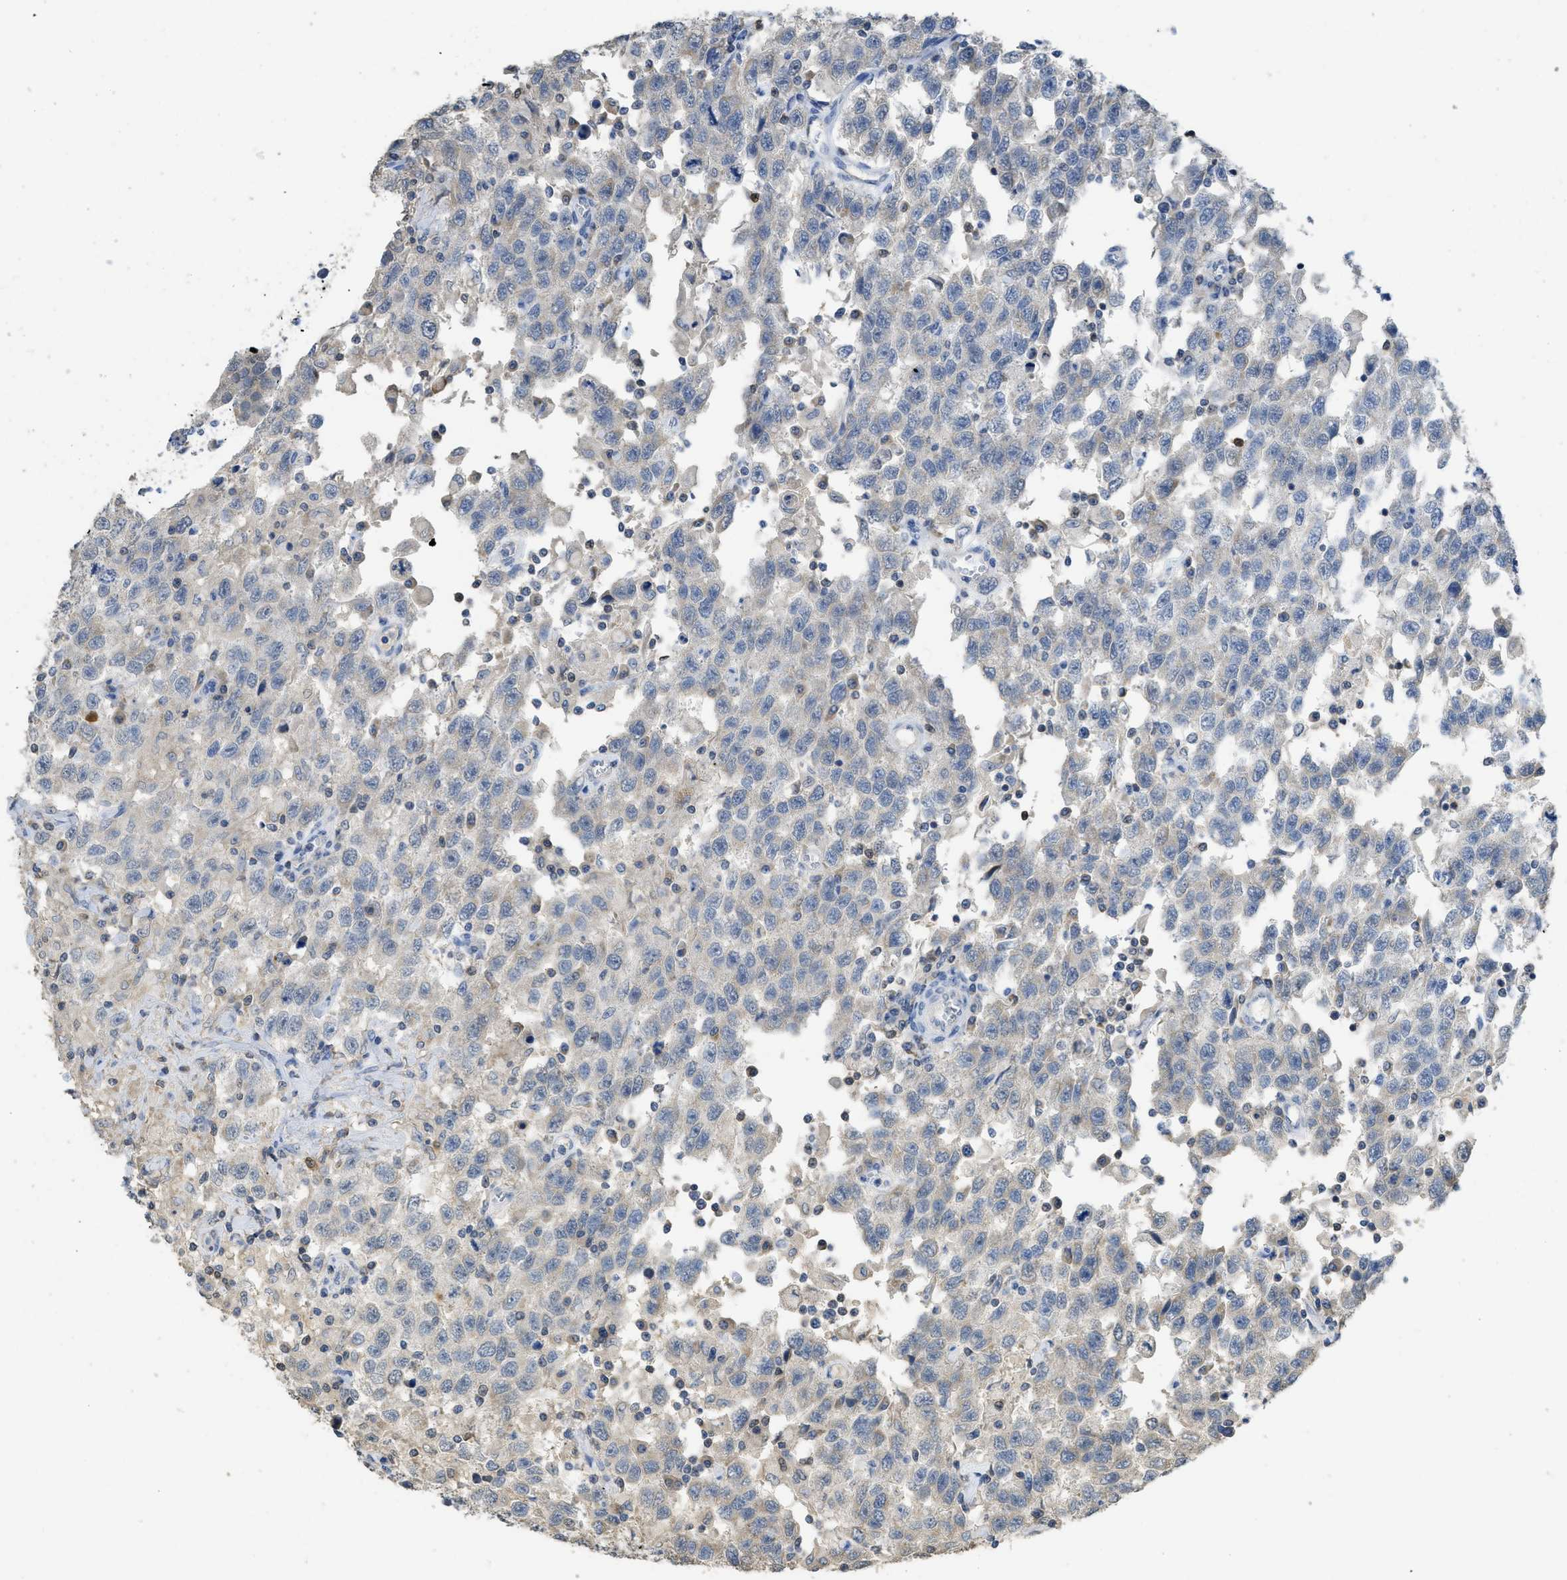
{"staining": {"intensity": "negative", "quantity": "none", "location": "none"}, "tissue": "testis cancer", "cell_type": "Tumor cells", "image_type": "cancer", "snomed": [{"axis": "morphology", "description": "Seminoma, NOS"}, {"axis": "topography", "description": "Testis"}], "caption": "Photomicrograph shows no significant protein expression in tumor cells of testis seminoma.", "gene": "SFXN2", "patient": {"sex": "male", "age": 41}}